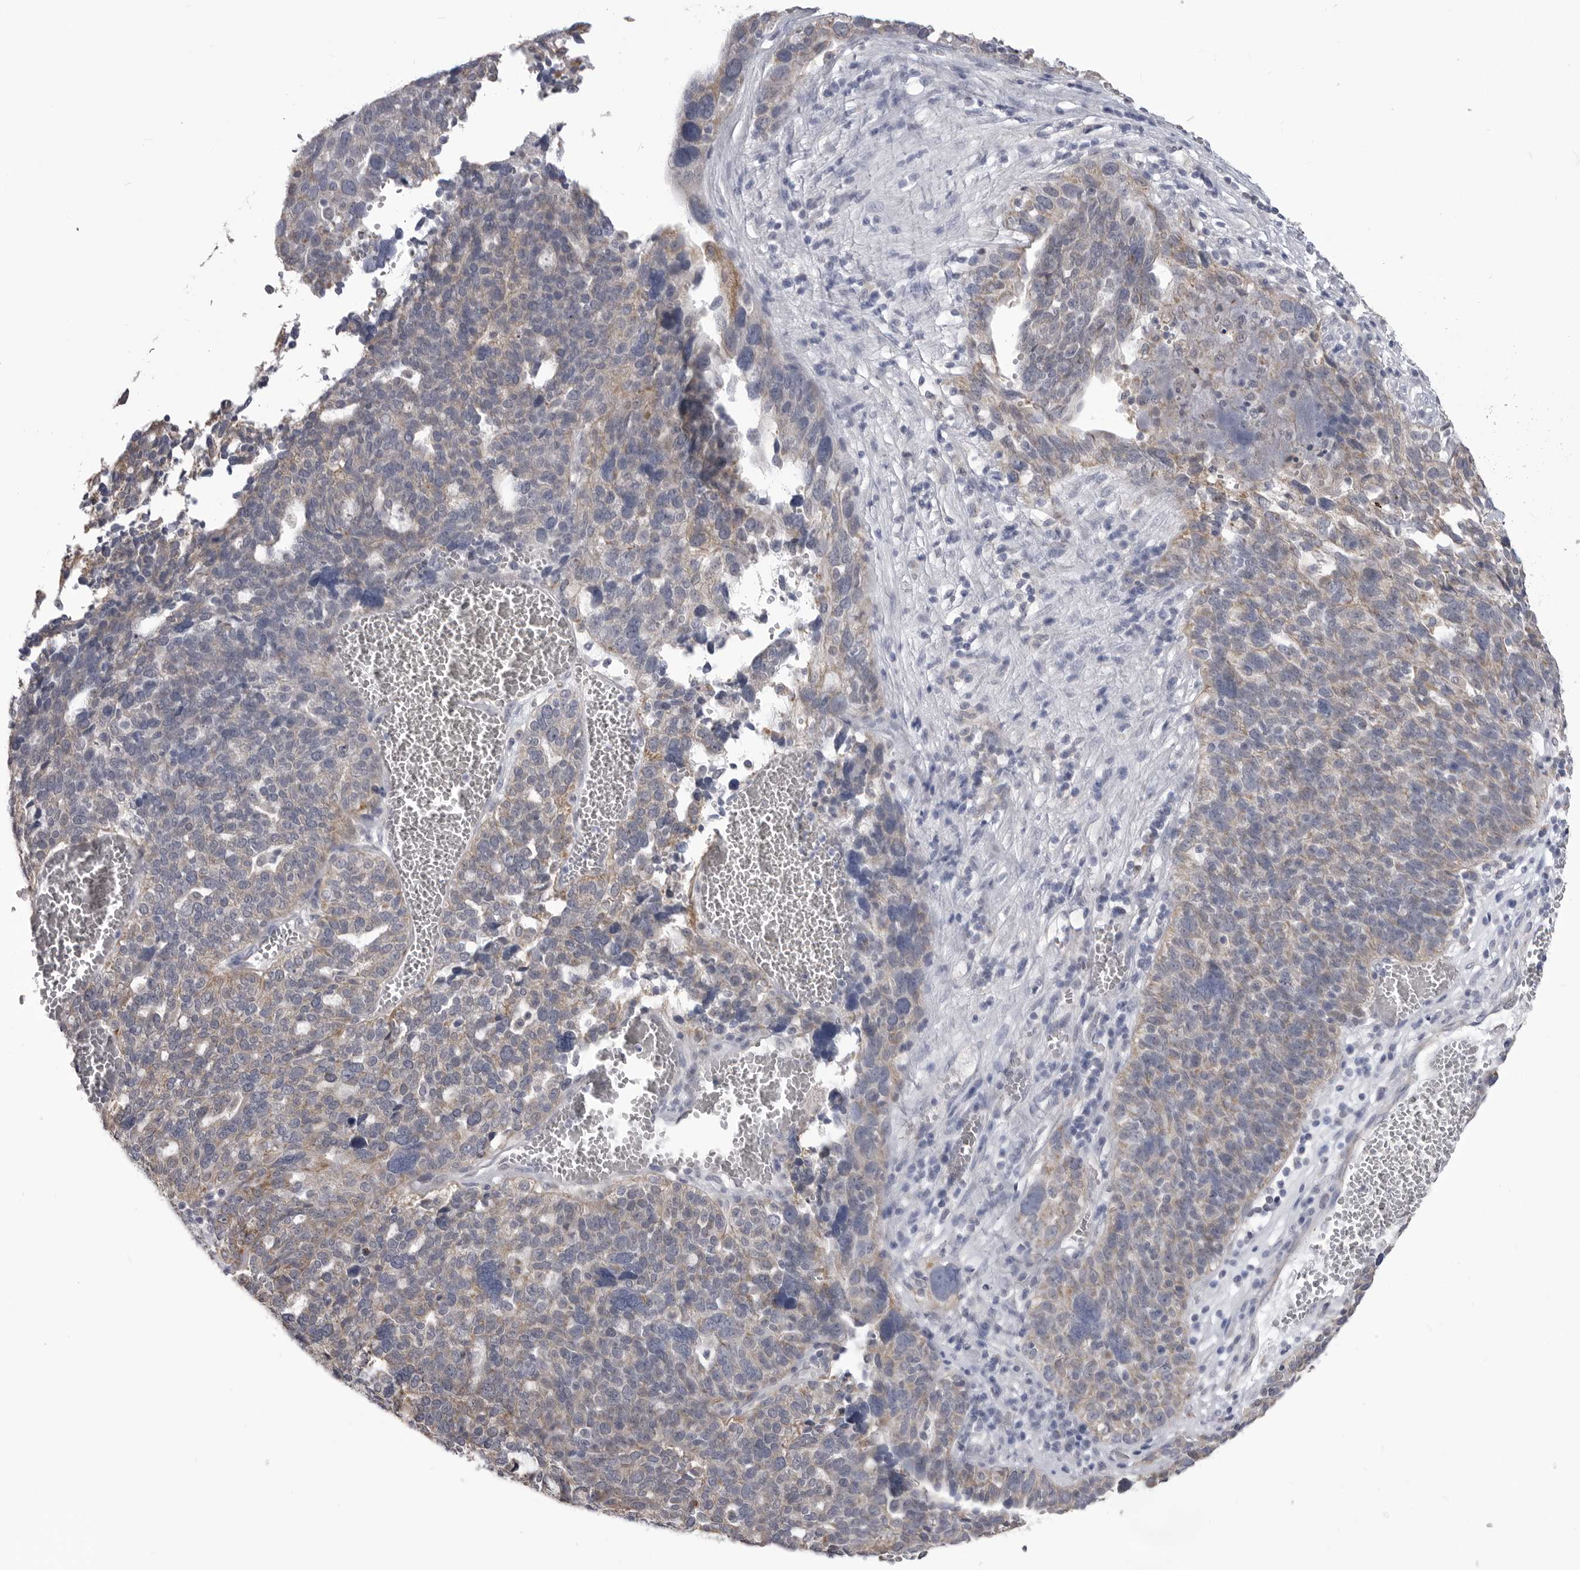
{"staining": {"intensity": "weak", "quantity": "25%-75%", "location": "cytoplasmic/membranous"}, "tissue": "ovarian cancer", "cell_type": "Tumor cells", "image_type": "cancer", "snomed": [{"axis": "morphology", "description": "Cystadenocarcinoma, serous, NOS"}, {"axis": "topography", "description": "Ovary"}], "caption": "Protein expression analysis of ovarian cancer shows weak cytoplasmic/membranous staining in about 25%-75% of tumor cells. (DAB (3,3'-diaminobenzidine) IHC with brightfield microscopy, high magnification).", "gene": "FH", "patient": {"sex": "female", "age": 59}}